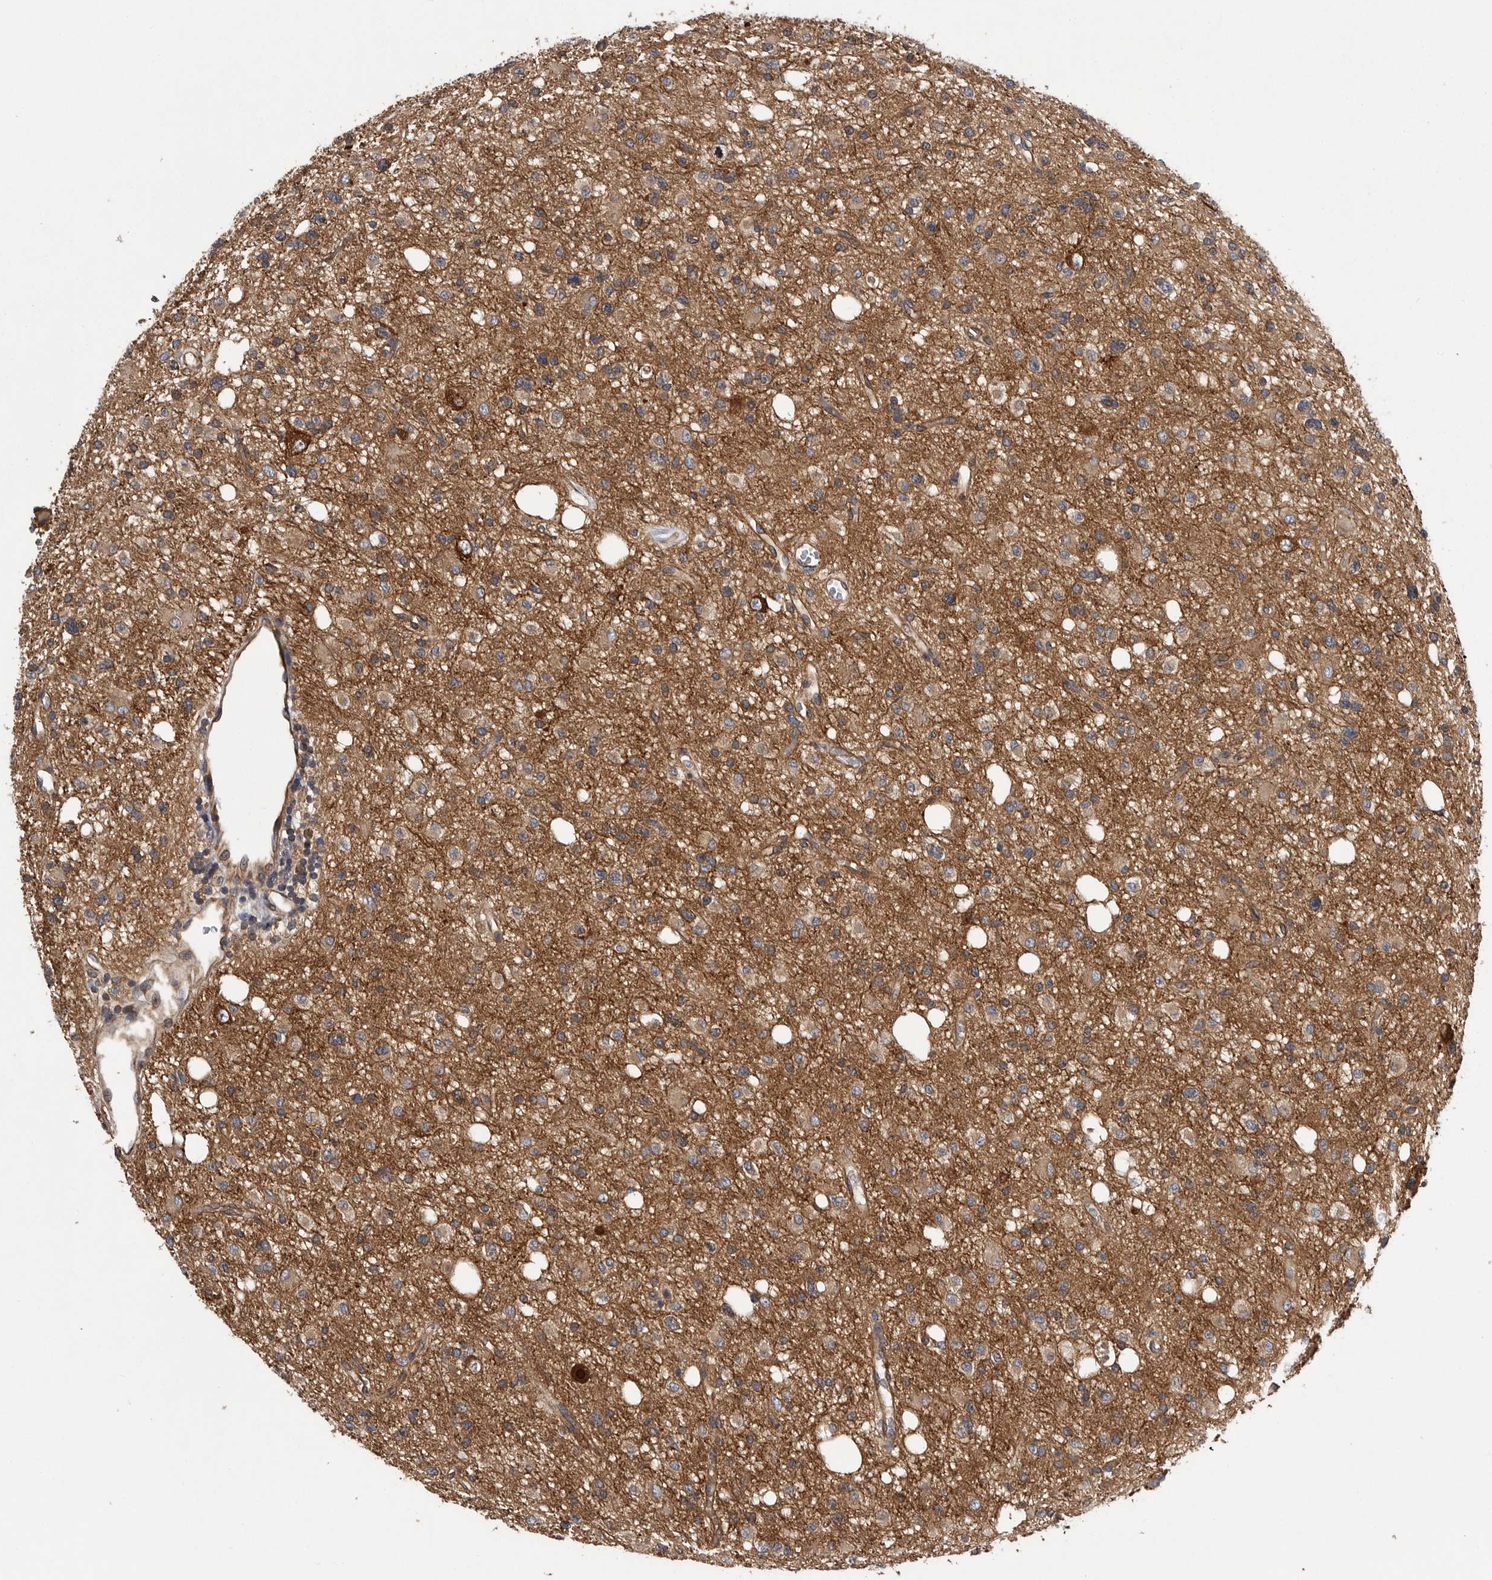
{"staining": {"intensity": "moderate", "quantity": ">75%", "location": "cytoplasmic/membranous"}, "tissue": "glioma", "cell_type": "Tumor cells", "image_type": "cancer", "snomed": [{"axis": "morphology", "description": "Glioma, malignant, High grade"}, {"axis": "topography", "description": "Brain"}], "caption": "A brown stain highlights moderate cytoplasmic/membranous positivity of a protein in malignant high-grade glioma tumor cells. (DAB (3,3'-diaminobenzidine) IHC, brown staining for protein, blue staining for nuclei).", "gene": "OXR1", "patient": {"sex": "female", "age": 62}}